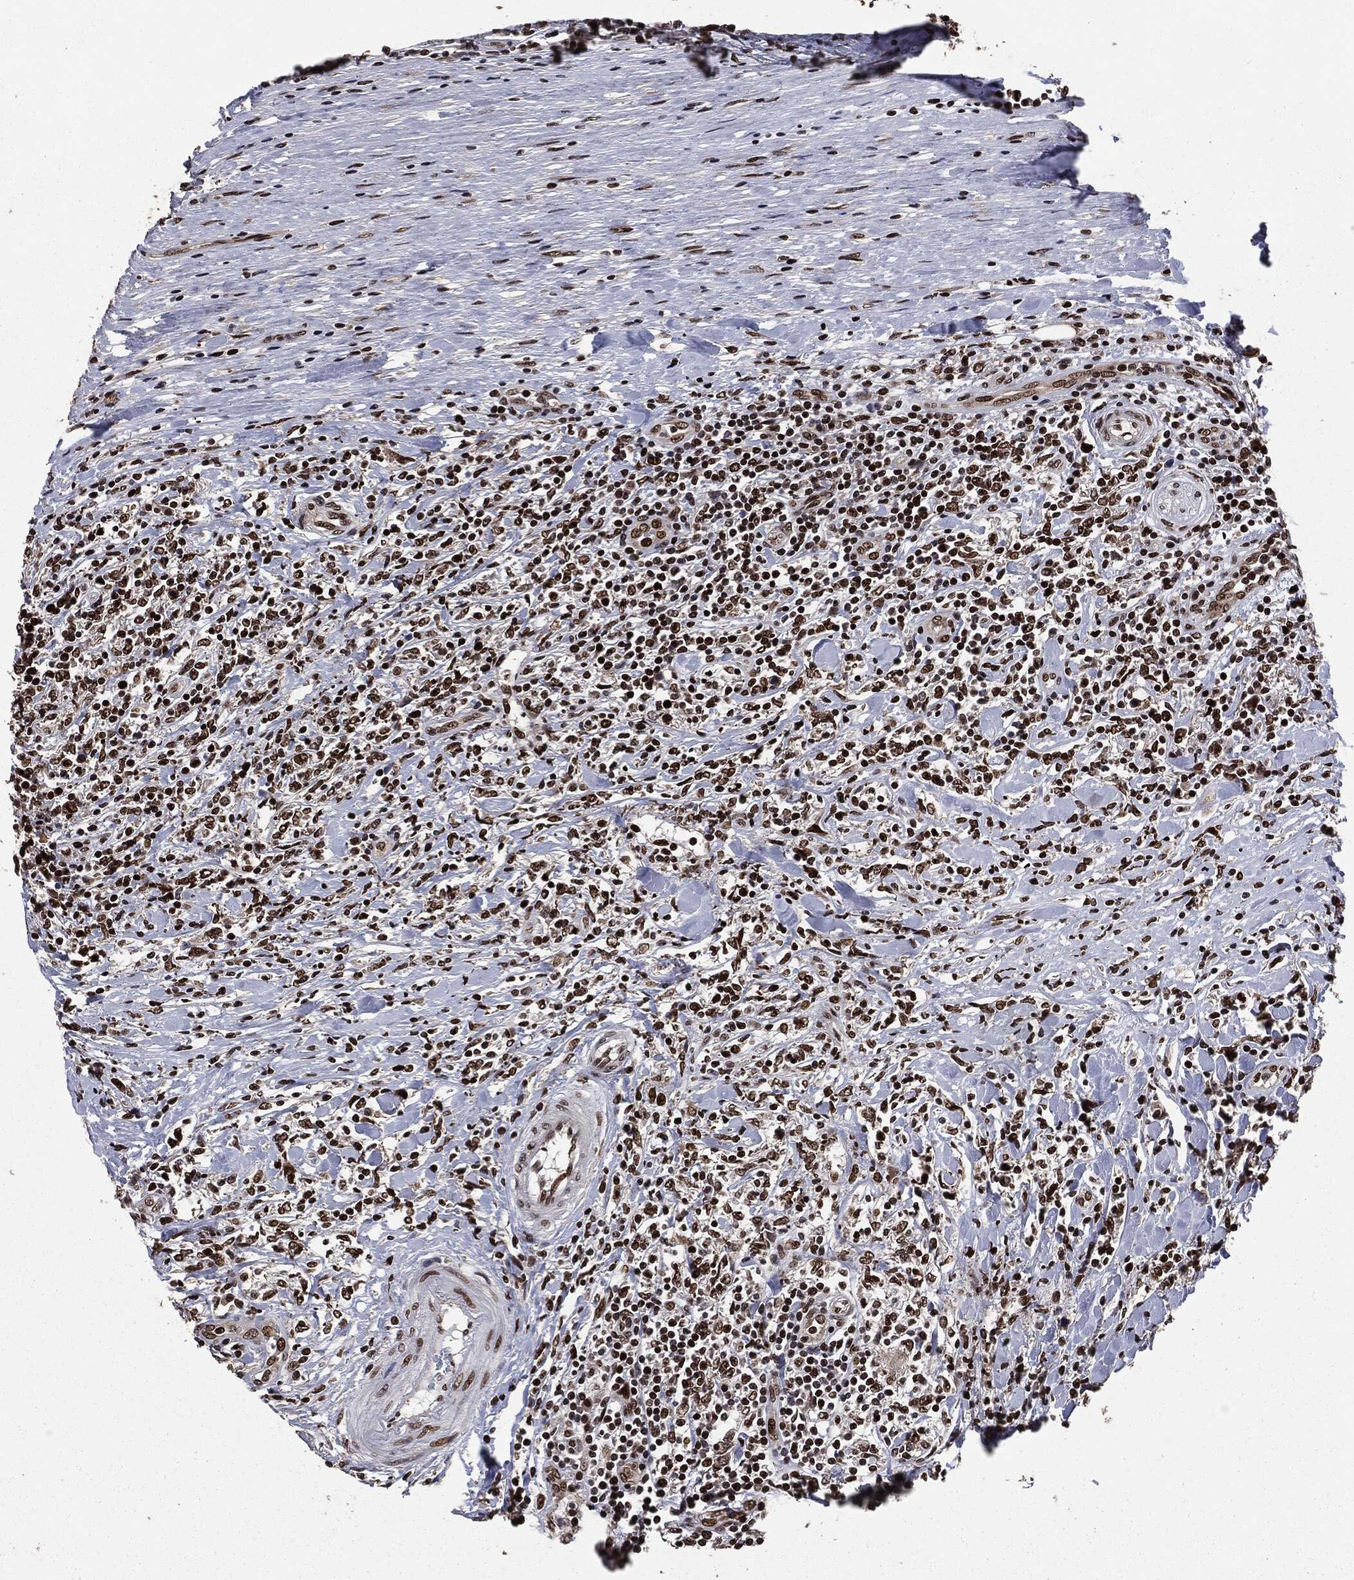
{"staining": {"intensity": "strong", "quantity": ">75%", "location": "nuclear"}, "tissue": "lymphoma", "cell_type": "Tumor cells", "image_type": "cancer", "snomed": [{"axis": "morphology", "description": "Malignant lymphoma, non-Hodgkin's type, High grade"}, {"axis": "topography", "description": "Lymph node"}], "caption": "Lymphoma tissue displays strong nuclear expression in approximately >75% of tumor cells, visualized by immunohistochemistry.", "gene": "DVL2", "patient": {"sex": "female", "age": 84}}